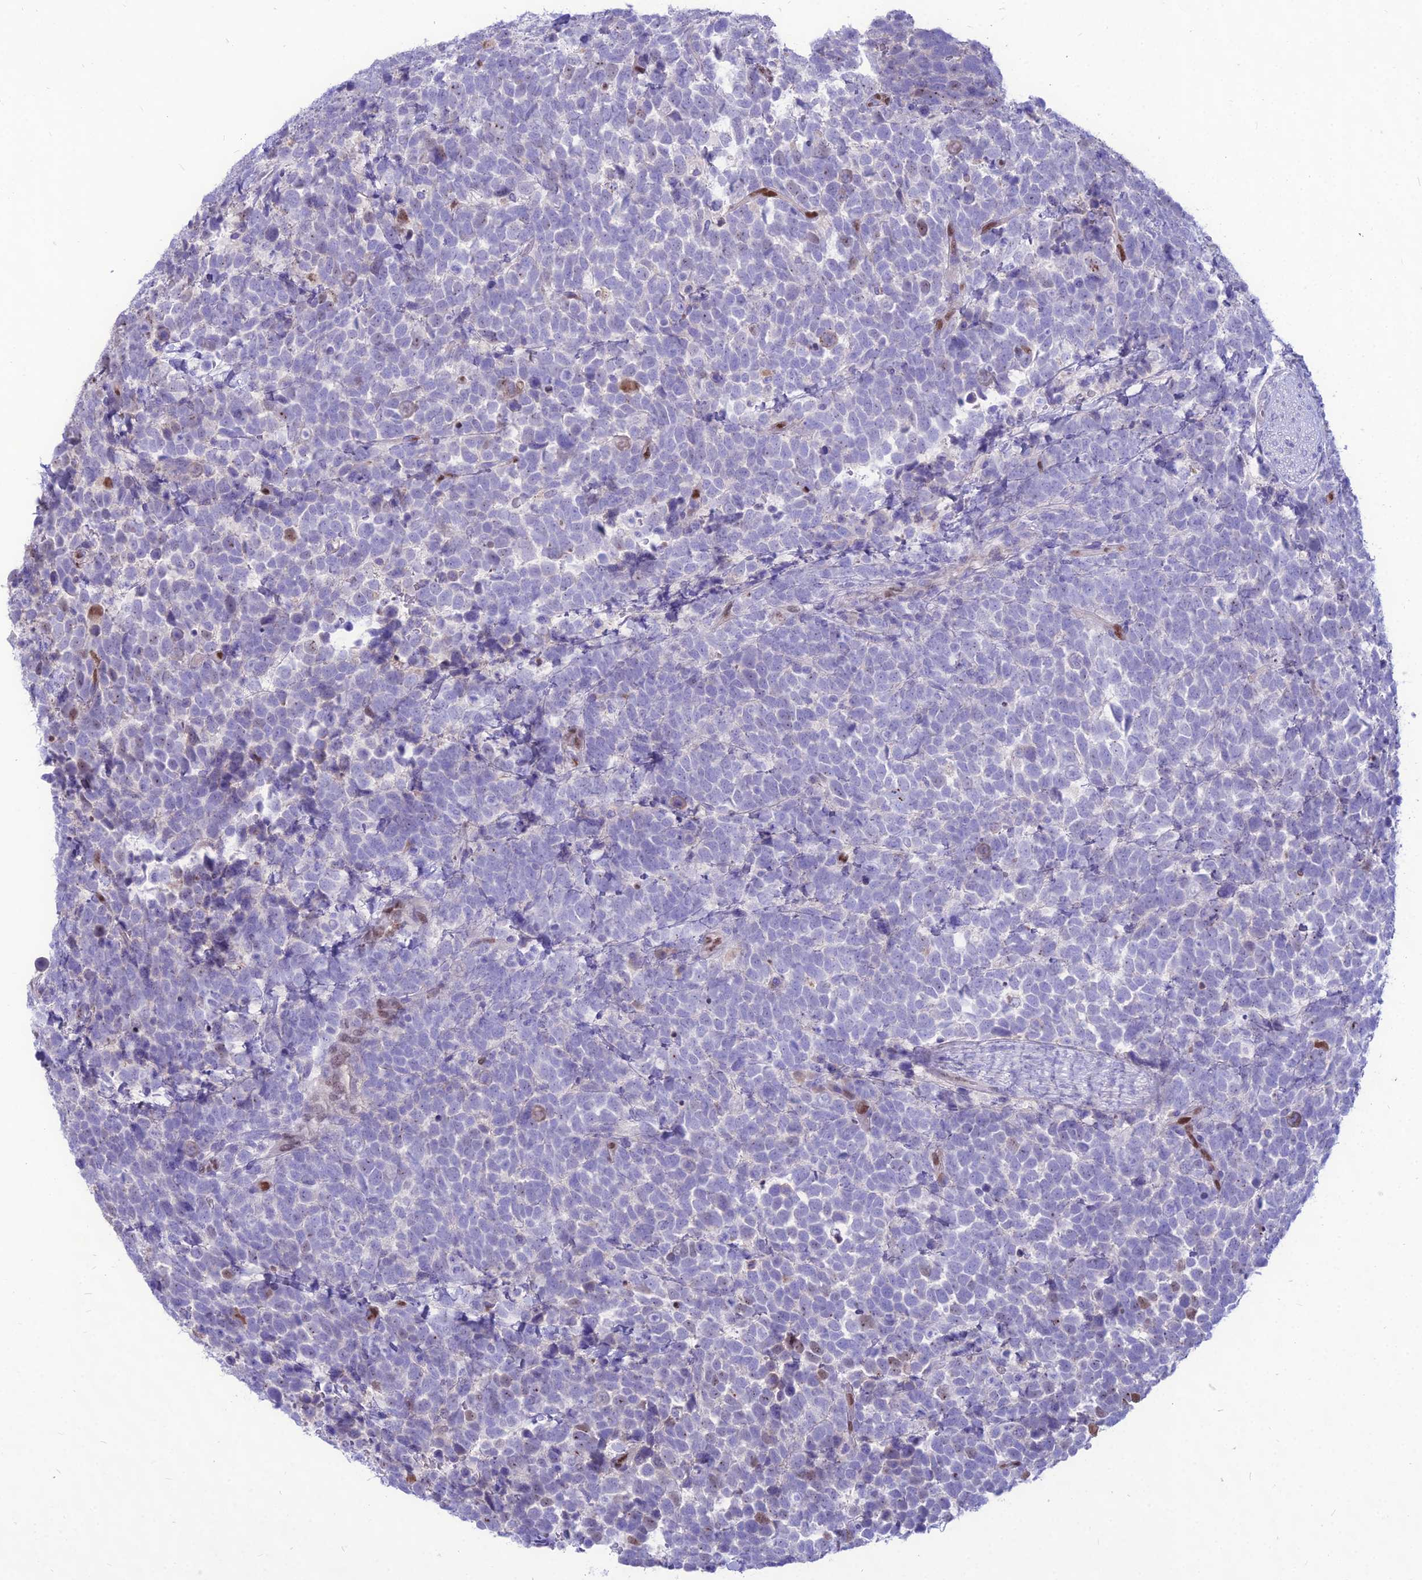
{"staining": {"intensity": "negative", "quantity": "none", "location": "none"}, "tissue": "urothelial cancer", "cell_type": "Tumor cells", "image_type": "cancer", "snomed": [{"axis": "morphology", "description": "Urothelial carcinoma, High grade"}, {"axis": "topography", "description": "Urinary bladder"}], "caption": "The immunohistochemistry image has no significant positivity in tumor cells of urothelial cancer tissue.", "gene": "NOVA2", "patient": {"sex": "female", "age": 82}}